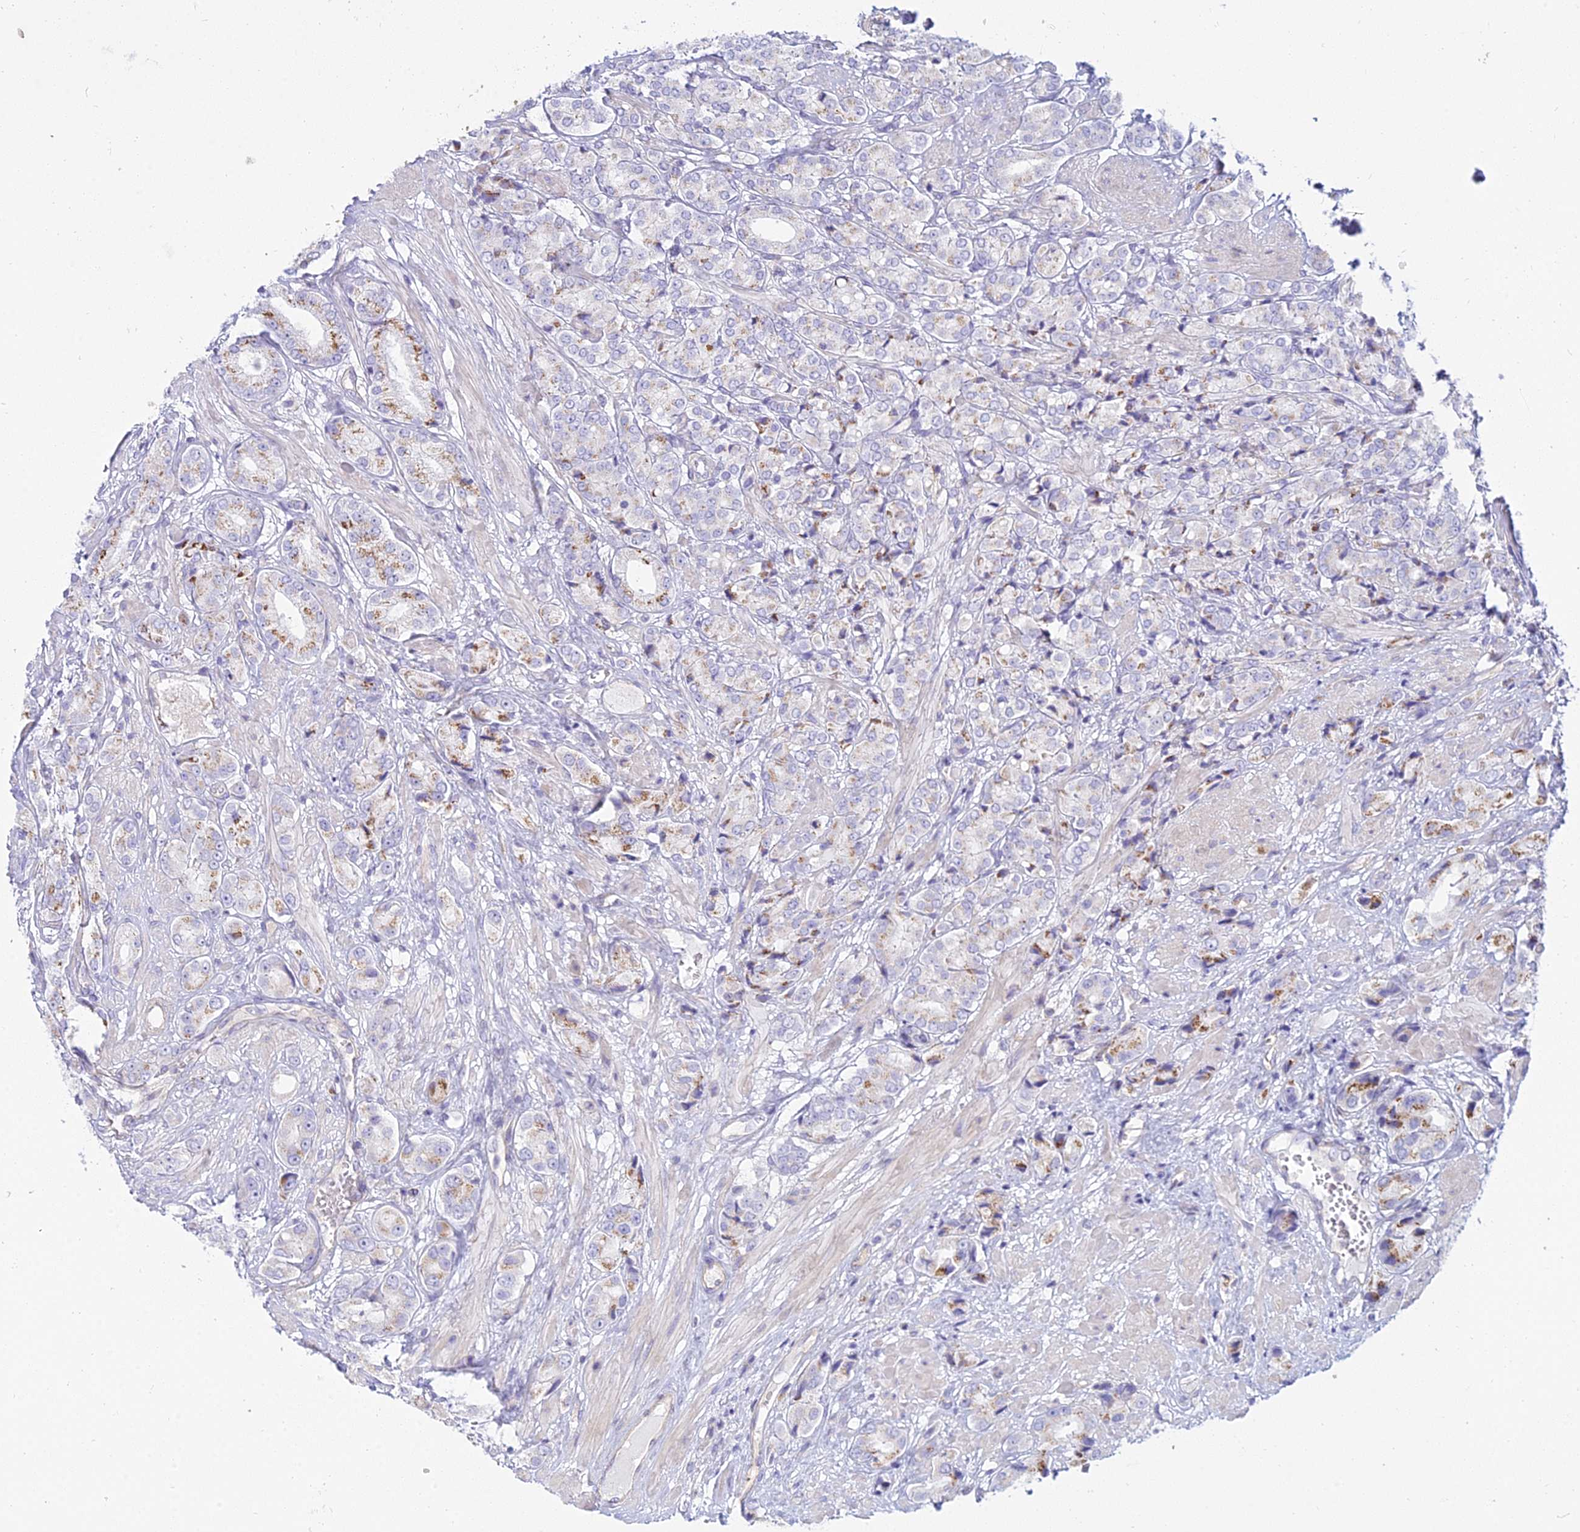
{"staining": {"intensity": "moderate", "quantity": "<25%", "location": "cytoplasmic/membranous"}, "tissue": "prostate cancer", "cell_type": "Tumor cells", "image_type": "cancer", "snomed": [{"axis": "morphology", "description": "Adenocarcinoma, High grade"}, {"axis": "topography", "description": "Prostate and seminal vesicle, NOS"}], "caption": "Moderate cytoplasmic/membranous protein staining is seen in about <25% of tumor cells in prostate high-grade adenocarcinoma.", "gene": "SMIM24", "patient": {"sex": "male", "age": 64}}